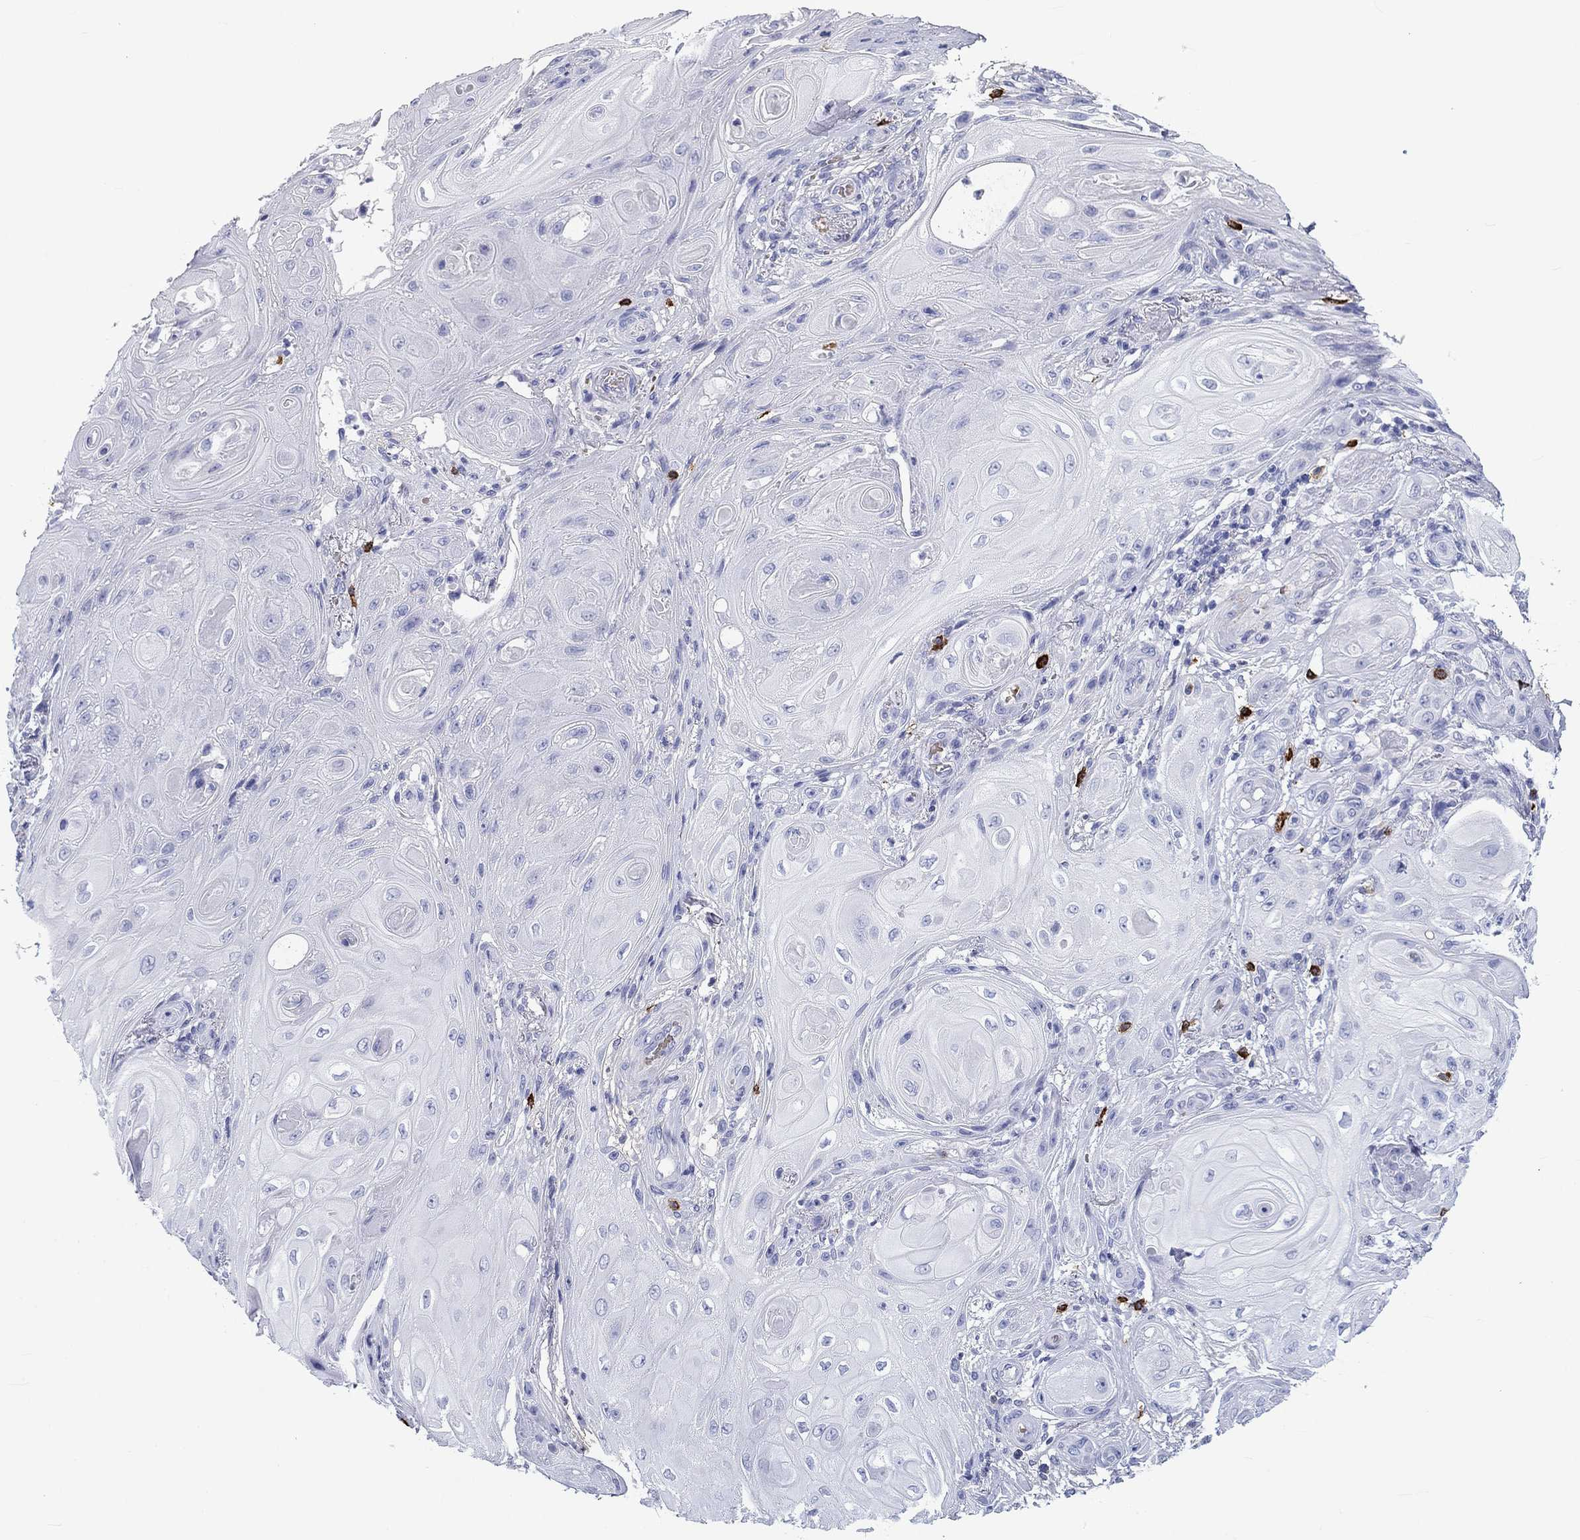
{"staining": {"intensity": "negative", "quantity": "none", "location": "none"}, "tissue": "skin cancer", "cell_type": "Tumor cells", "image_type": "cancer", "snomed": [{"axis": "morphology", "description": "Squamous cell carcinoma, NOS"}, {"axis": "topography", "description": "Skin"}], "caption": "Skin cancer stained for a protein using immunohistochemistry (IHC) exhibits no positivity tumor cells.", "gene": "CD40LG", "patient": {"sex": "male", "age": 62}}